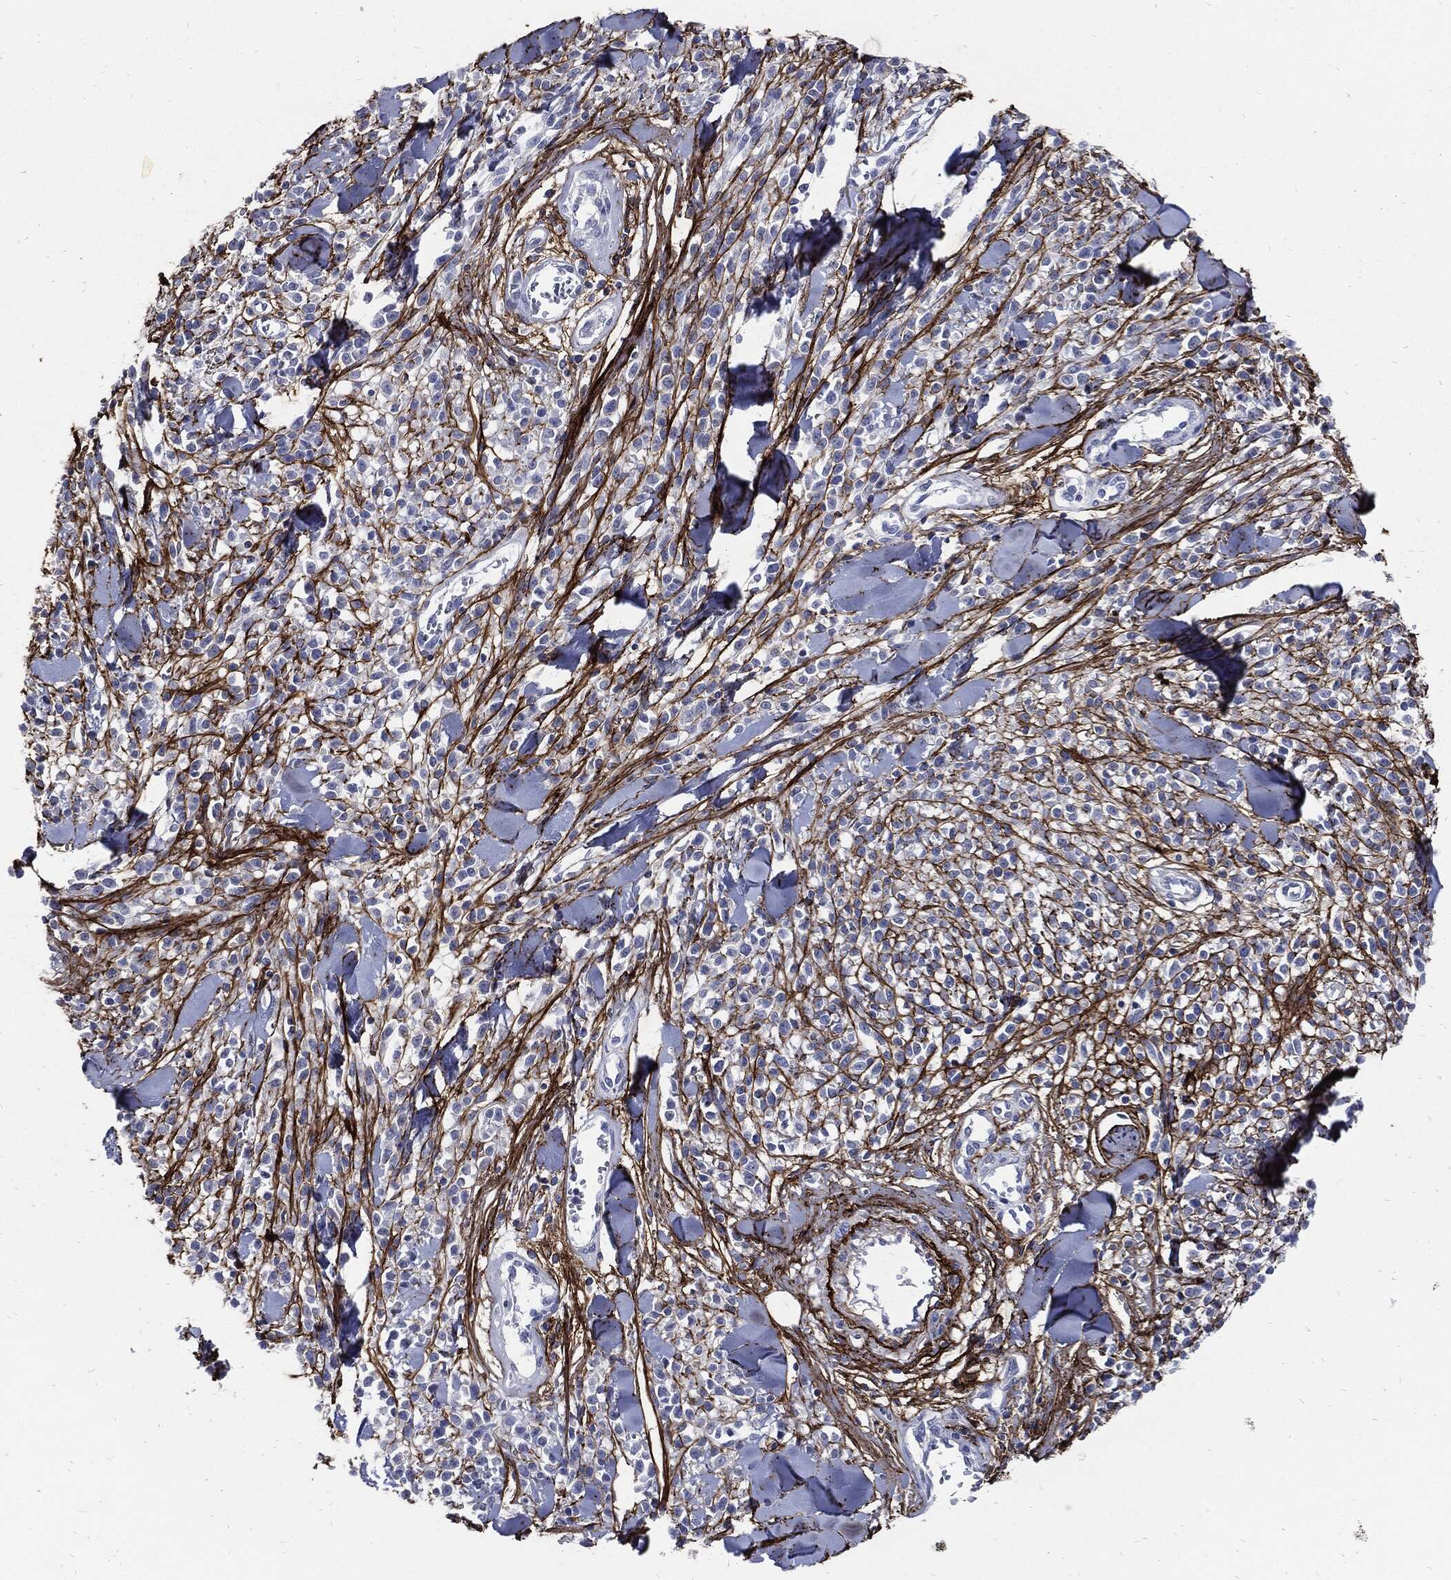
{"staining": {"intensity": "negative", "quantity": "none", "location": "none"}, "tissue": "melanoma", "cell_type": "Tumor cells", "image_type": "cancer", "snomed": [{"axis": "morphology", "description": "Malignant melanoma, NOS"}, {"axis": "topography", "description": "Skin"}, {"axis": "topography", "description": "Skin of trunk"}], "caption": "The image demonstrates no staining of tumor cells in melanoma.", "gene": "FBN1", "patient": {"sex": "male", "age": 74}}